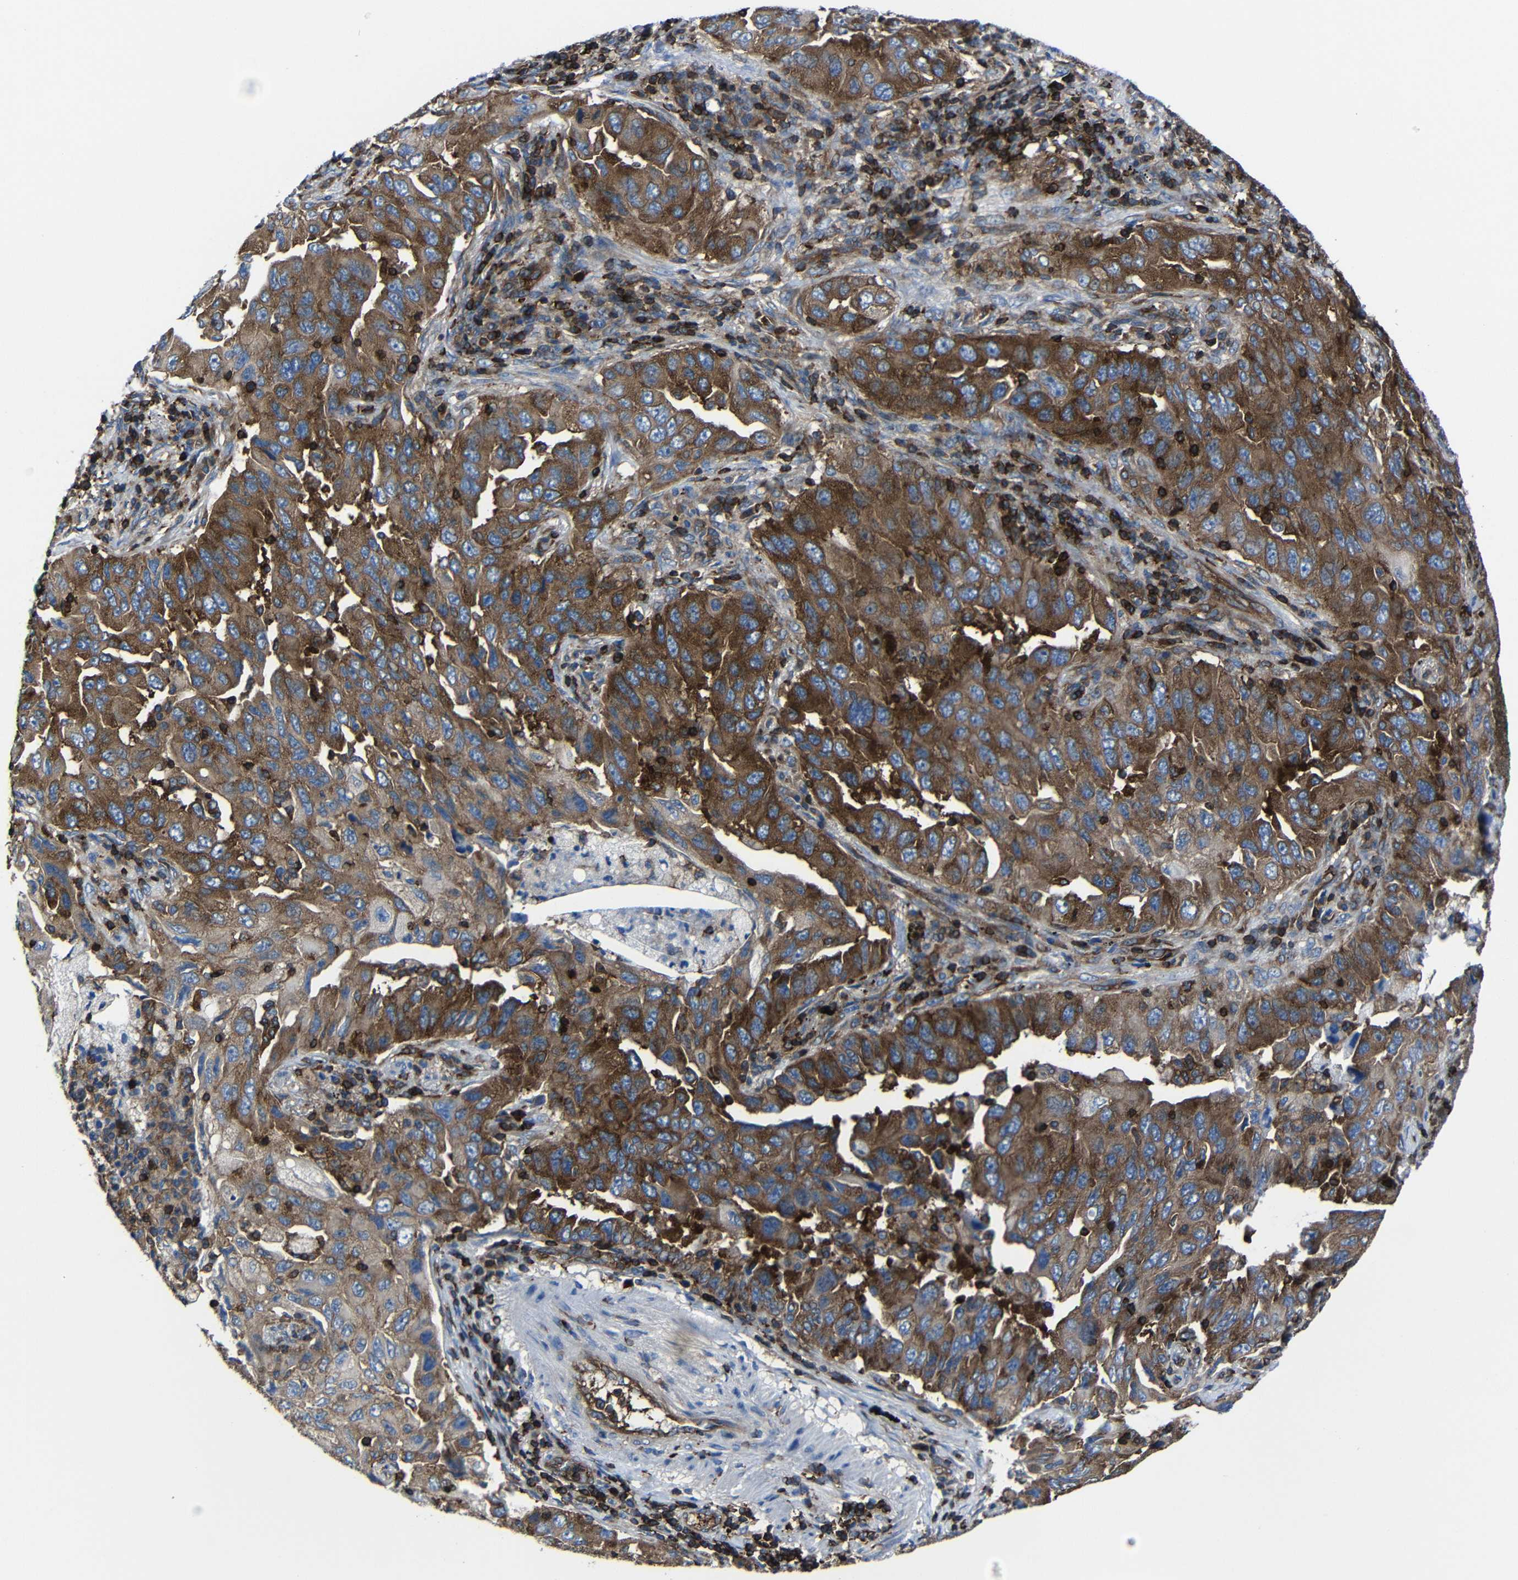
{"staining": {"intensity": "strong", "quantity": ">75%", "location": "cytoplasmic/membranous"}, "tissue": "lung cancer", "cell_type": "Tumor cells", "image_type": "cancer", "snomed": [{"axis": "morphology", "description": "Adenocarcinoma, NOS"}, {"axis": "topography", "description": "Lung"}], "caption": "Immunohistochemistry (IHC) micrograph of lung cancer (adenocarcinoma) stained for a protein (brown), which shows high levels of strong cytoplasmic/membranous expression in approximately >75% of tumor cells.", "gene": "ARHGEF1", "patient": {"sex": "female", "age": 65}}